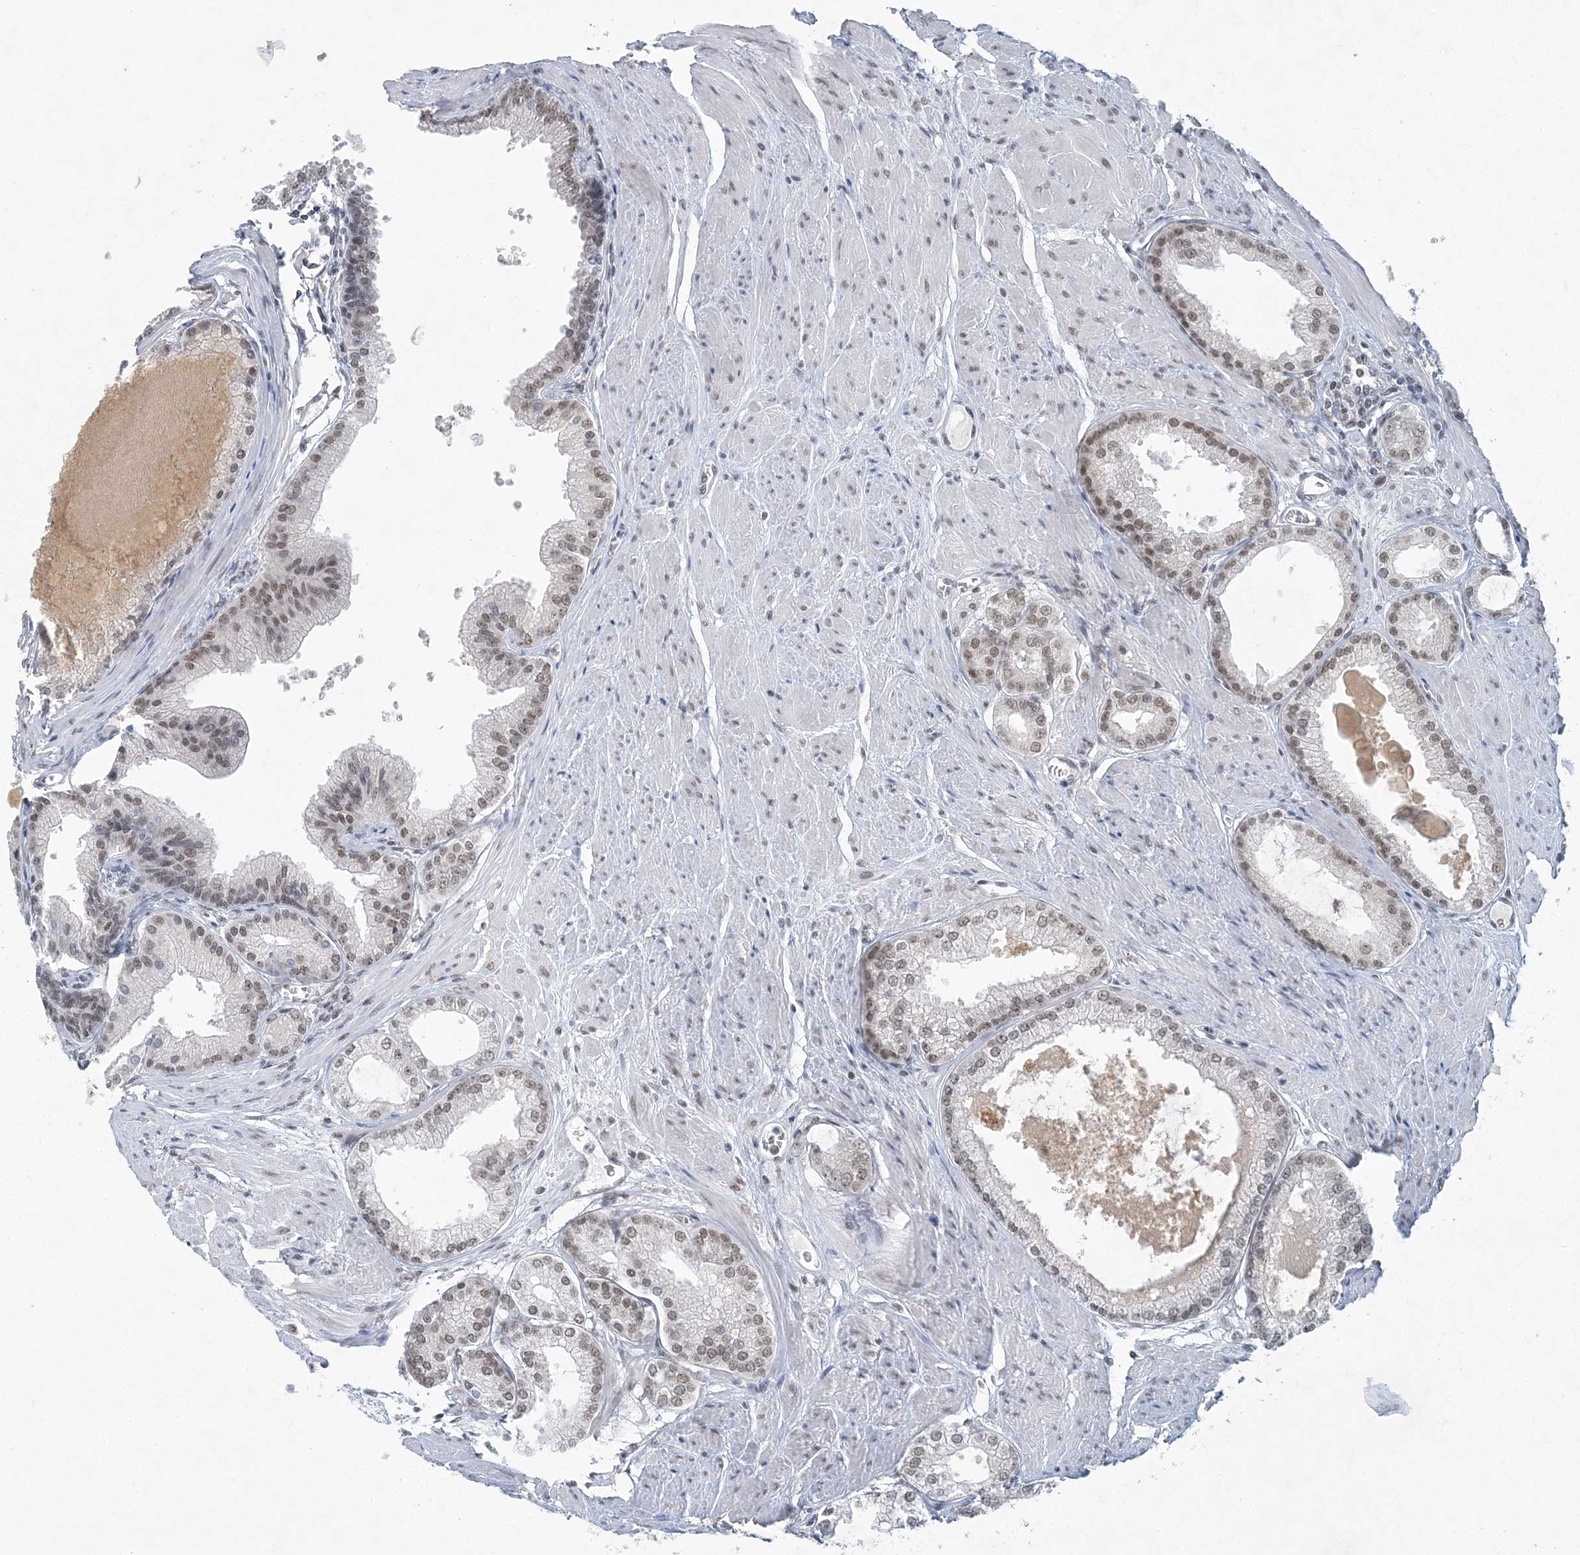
{"staining": {"intensity": "moderate", "quantity": ">75%", "location": "nuclear"}, "tissue": "prostate cancer", "cell_type": "Tumor cells", "image_type": "cancer", "snomed": [{"axis": "morphology", "description": "Adenocarcinoma, High grade"}, {"axis": "topography", "description": "Prostate"}], "caption": "Immunohistochemistry (IHC) (DAB (3,3'-diaminobenzidine)) staining of prostate high-grade adenocarcinoma displays moderate nuclear protein expression in about >75% of tumor cells.", "gene": "KMT2D", "patient": {"sex": "male", "age": 61}}